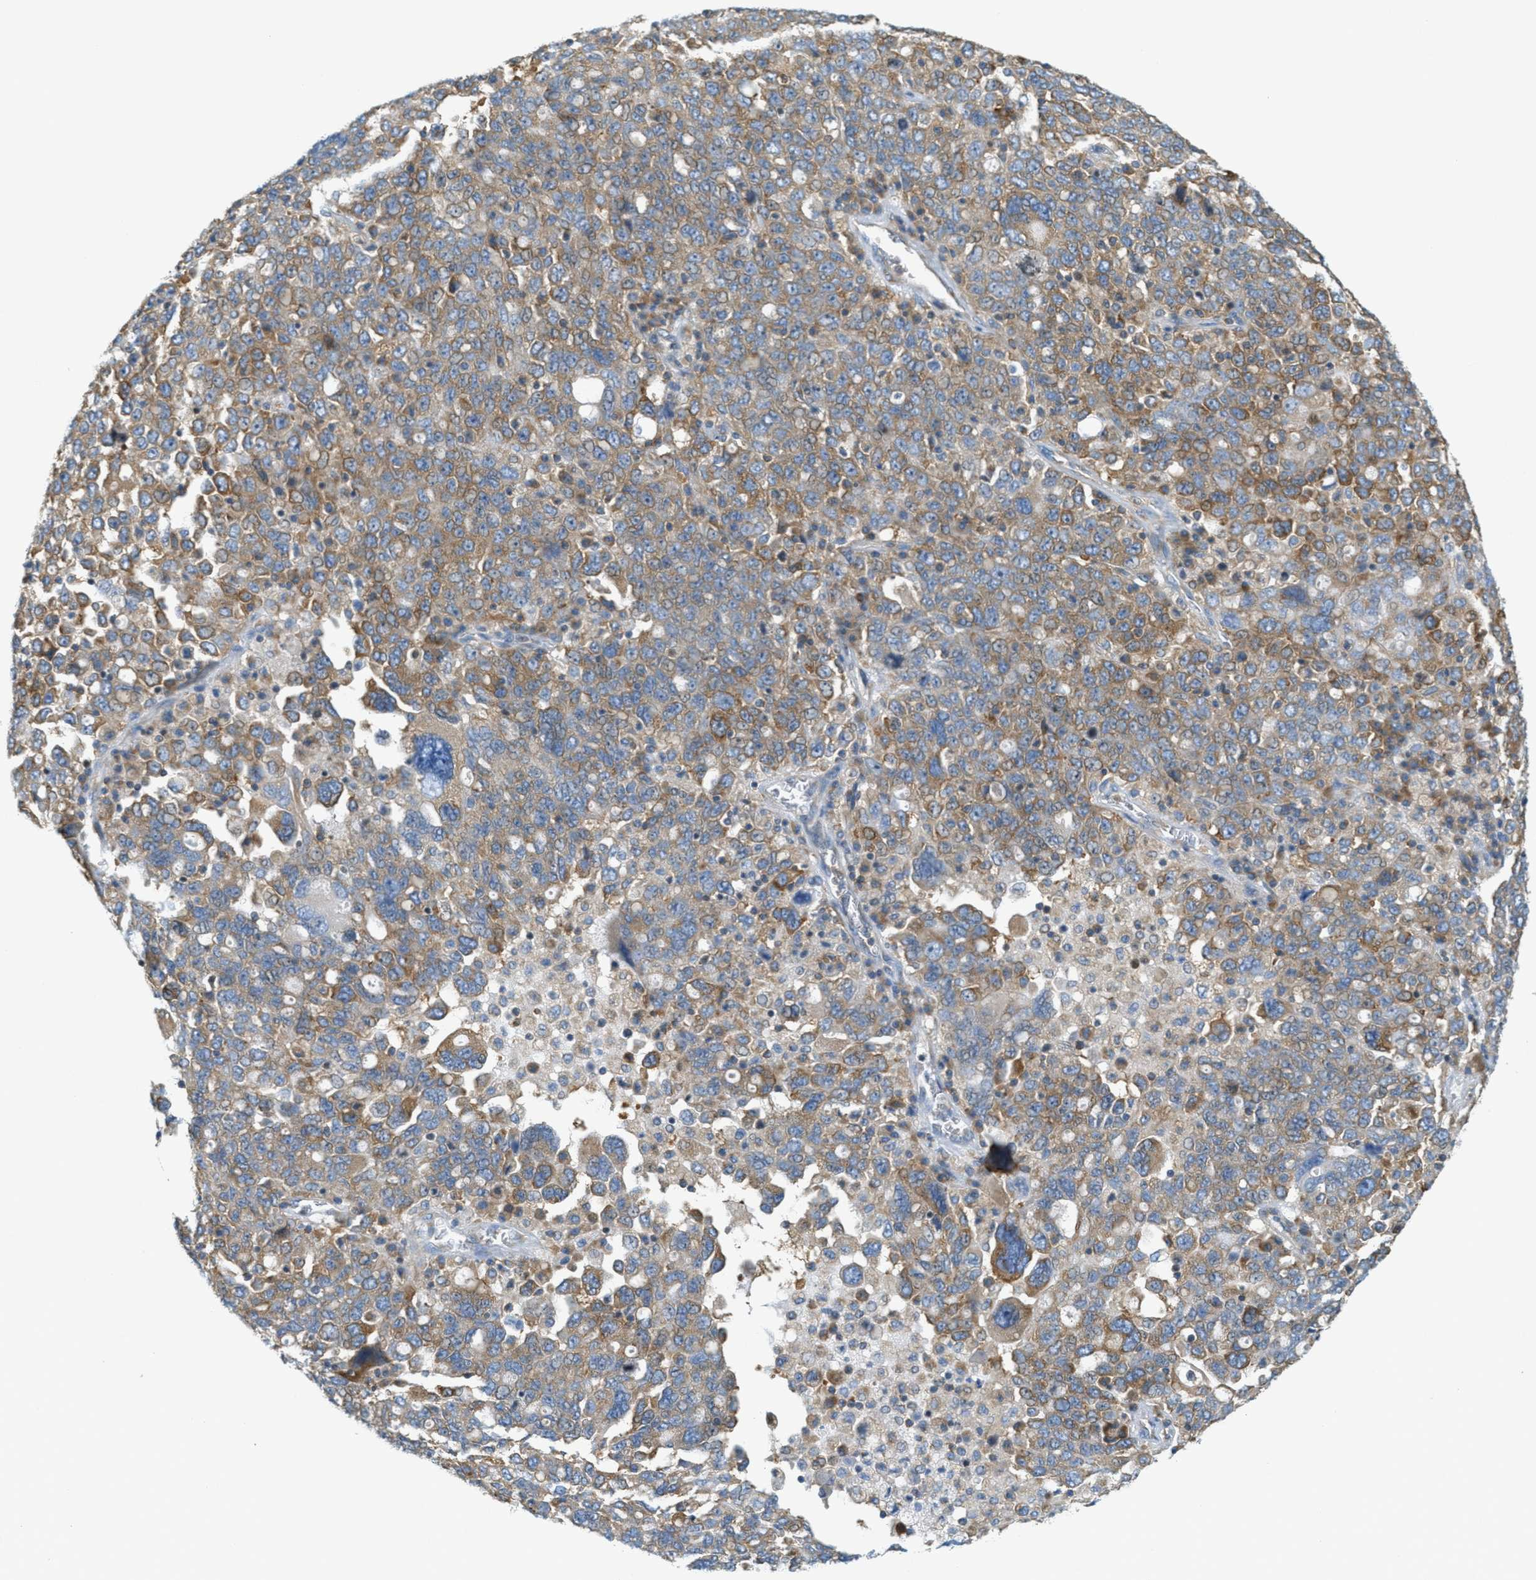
{"staining": {"intensity": "moderate", "quantity": "25%-75%", "location": "cytoplasmic/membranous"}, "tissue": "ovarian cancer", "cell_type": "Tumor cells", "image_type": "cancer", "snomed": [{"axis": "morphology", "description": "Carcinoma, endometroid"}, {"axis": "topography", "description": "Ovary"}], "caption": "A brown stain highlights moderate cytoplasmic/membranous expression of a protein in human ovarian cancer (endometroid carcinoma) tumor cells.", "gene": "ABCF1", "patient": {"sex": "female", "age": 62}}